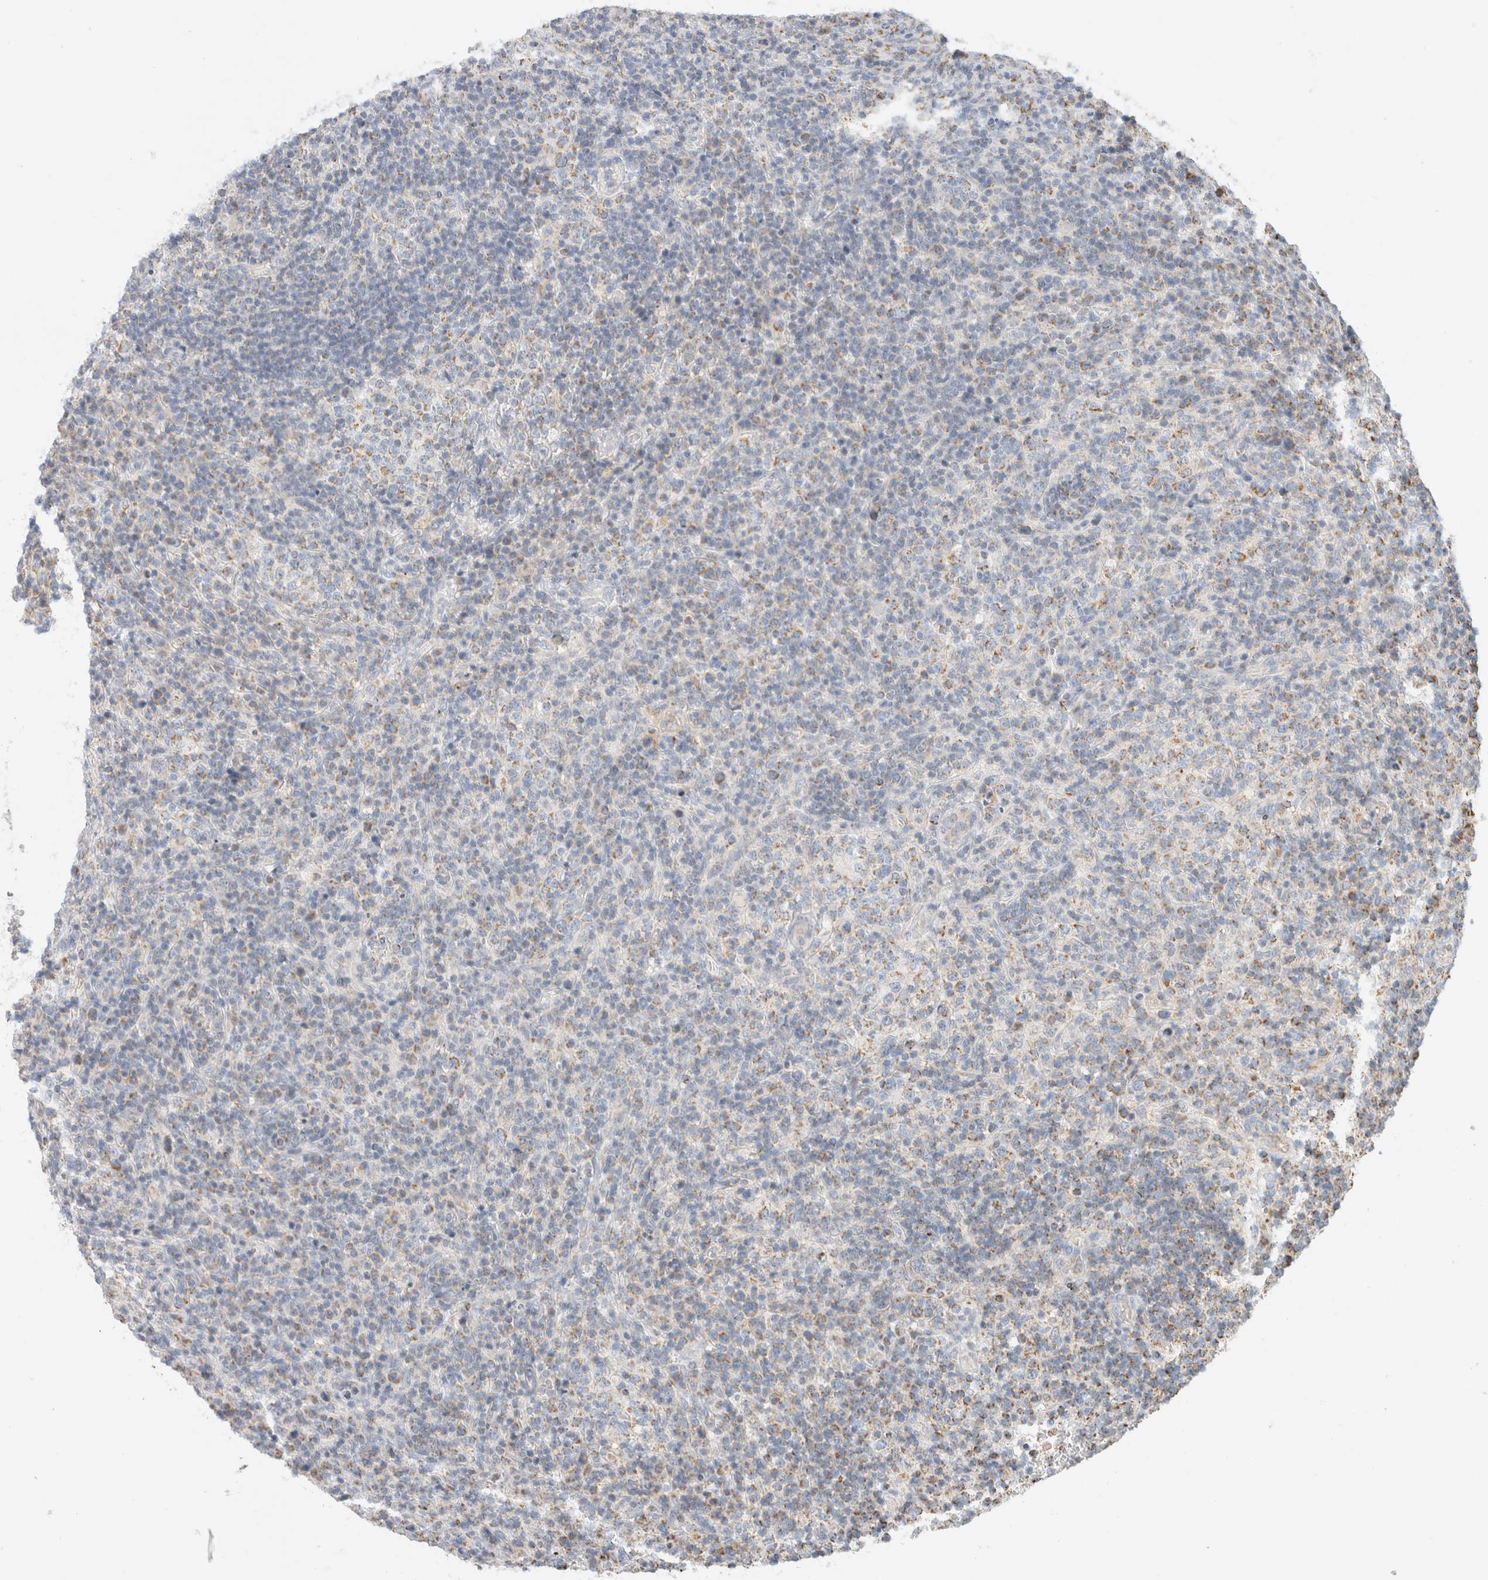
{"staining": {"intensity": "moderate", "quantity": "<25%", "location": "cytoplasmic/membranous"}, "tissue": "lymphoma", "cell_type": "Tumor cells", "image_type": "cancer", "snomed": [{"axis": "morphology", "description": "Malignant lymphoma, non-Hodgkin's type, High grade"}, {"axis": "topography", "description": "Lymph node"}], "caption": "Protein staining reveals moderate cytoplasmic/membranous staining in about <25% of tumor cells in lymphoma.", "gene": "HDHD3", "patient": {"sex": "female", "age": 76}}